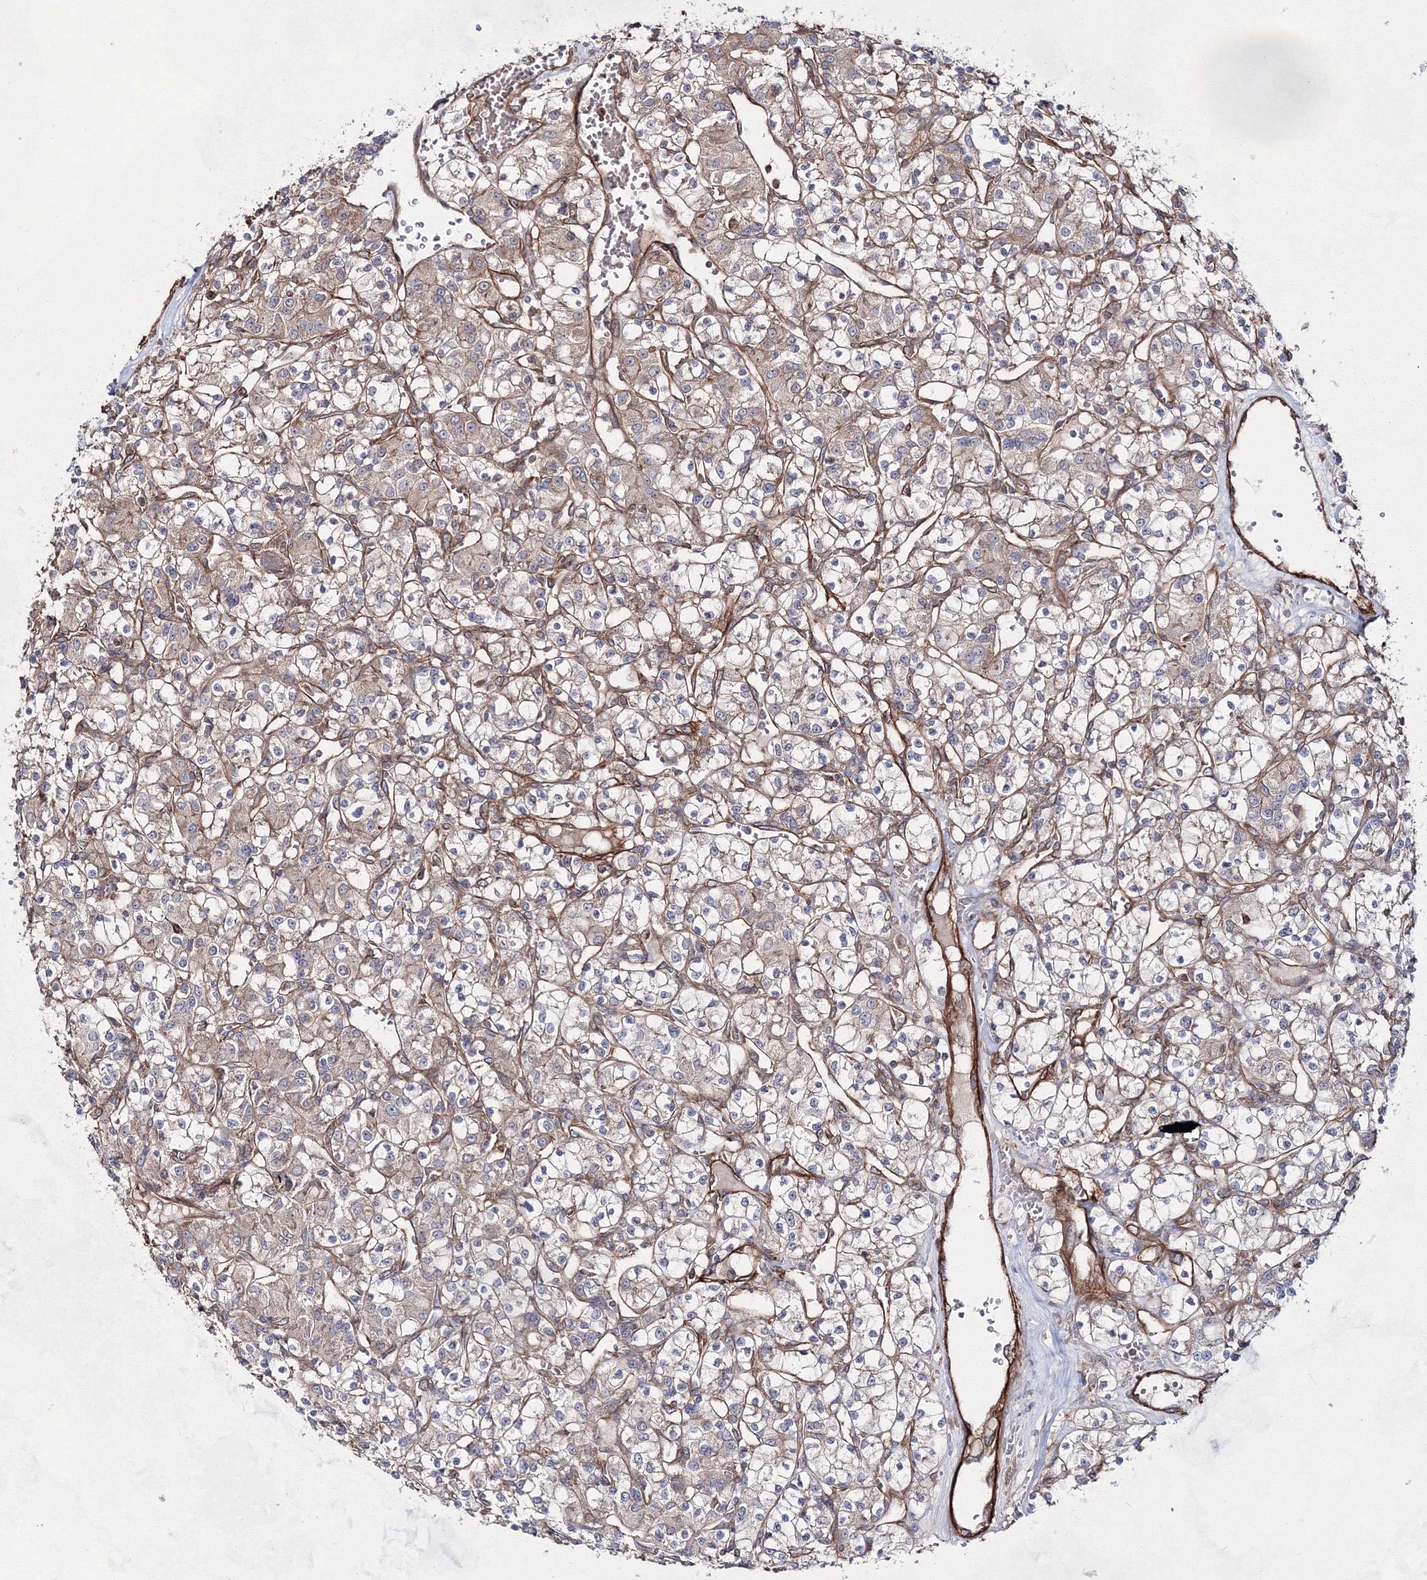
{"staining": {"intensity": "weak", "quantity": "25%-75%", "location": "cytoplasmic/membranous"}, "tissue": "renal cancer", "cell_type": "Tumor cells", "image_type": "cancer", "snomed": [{"axis": "morphology", "description": "Adenocarcinoma, NOS"}, {"axis": "topography", "description": "Kidney"}], "caption": "High-power microscopy captured an IHC image of renal adenocarcinoma, revealing weak cytoplasmic/membranous staining in about 25%-75% of tumor cells.", "gene": "EXOC6", "patient": {"sex": "female", "age": 59}}